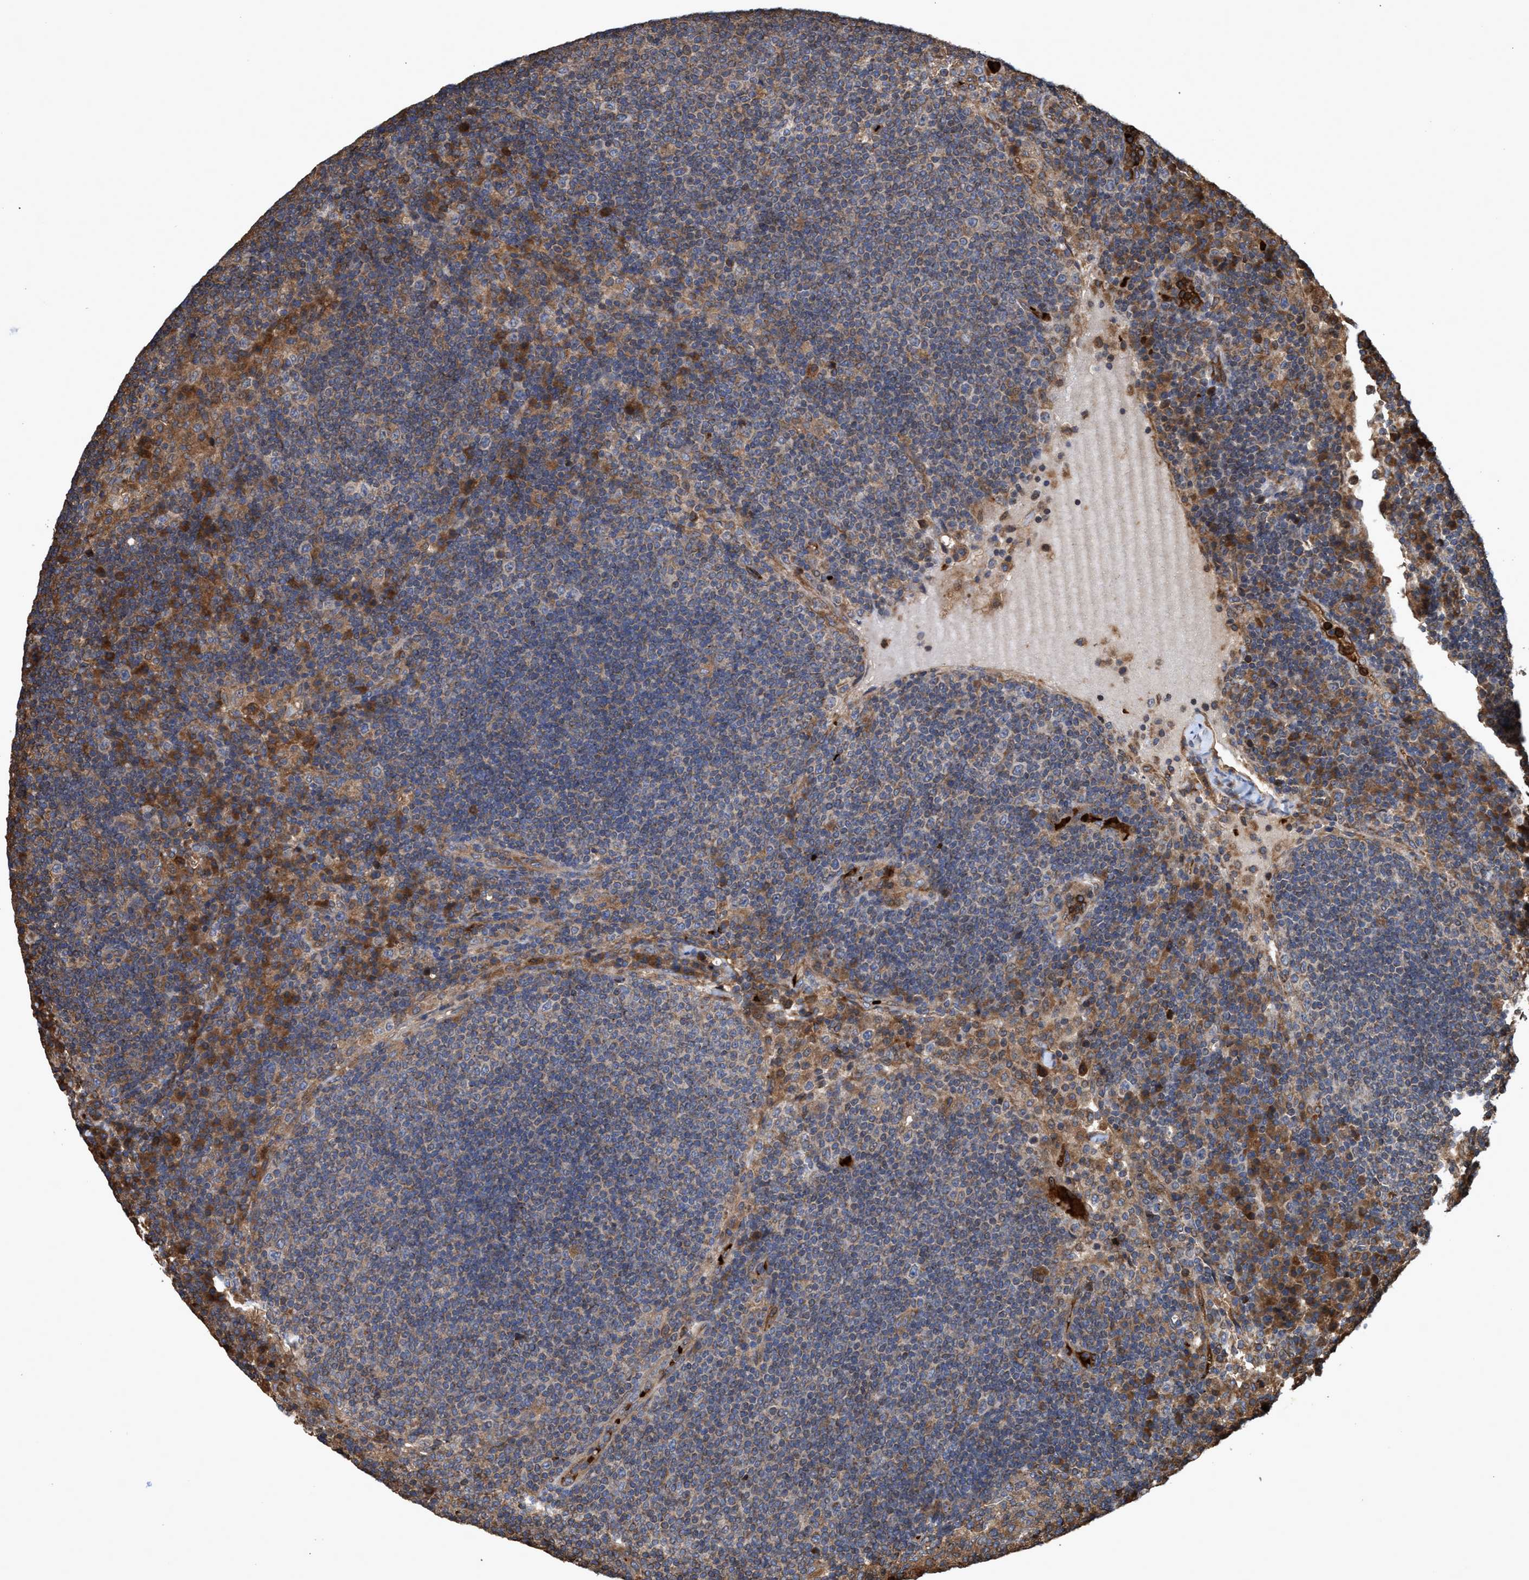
{"staining": {"intensity": "weak", "quantity": "25%-75%", "location": "cytoplasmic/membranous"}, "tissue": "lymph node", "cell_type": "Germinal center cells", "image_type": "normal", "snomed": [{"axis": "morphology", "description": "Normal tissue, NOS"}, {"axis": "topography", "description": "Lymph node"}], "caption": "A low amount of weak cytoplasmic/membranous expression is seen in approximately 25%-75% of germinal center cells in unremarkable lymph node.", "gene": "CHMP6", "patient": {"sex": "female", "age": 53}}